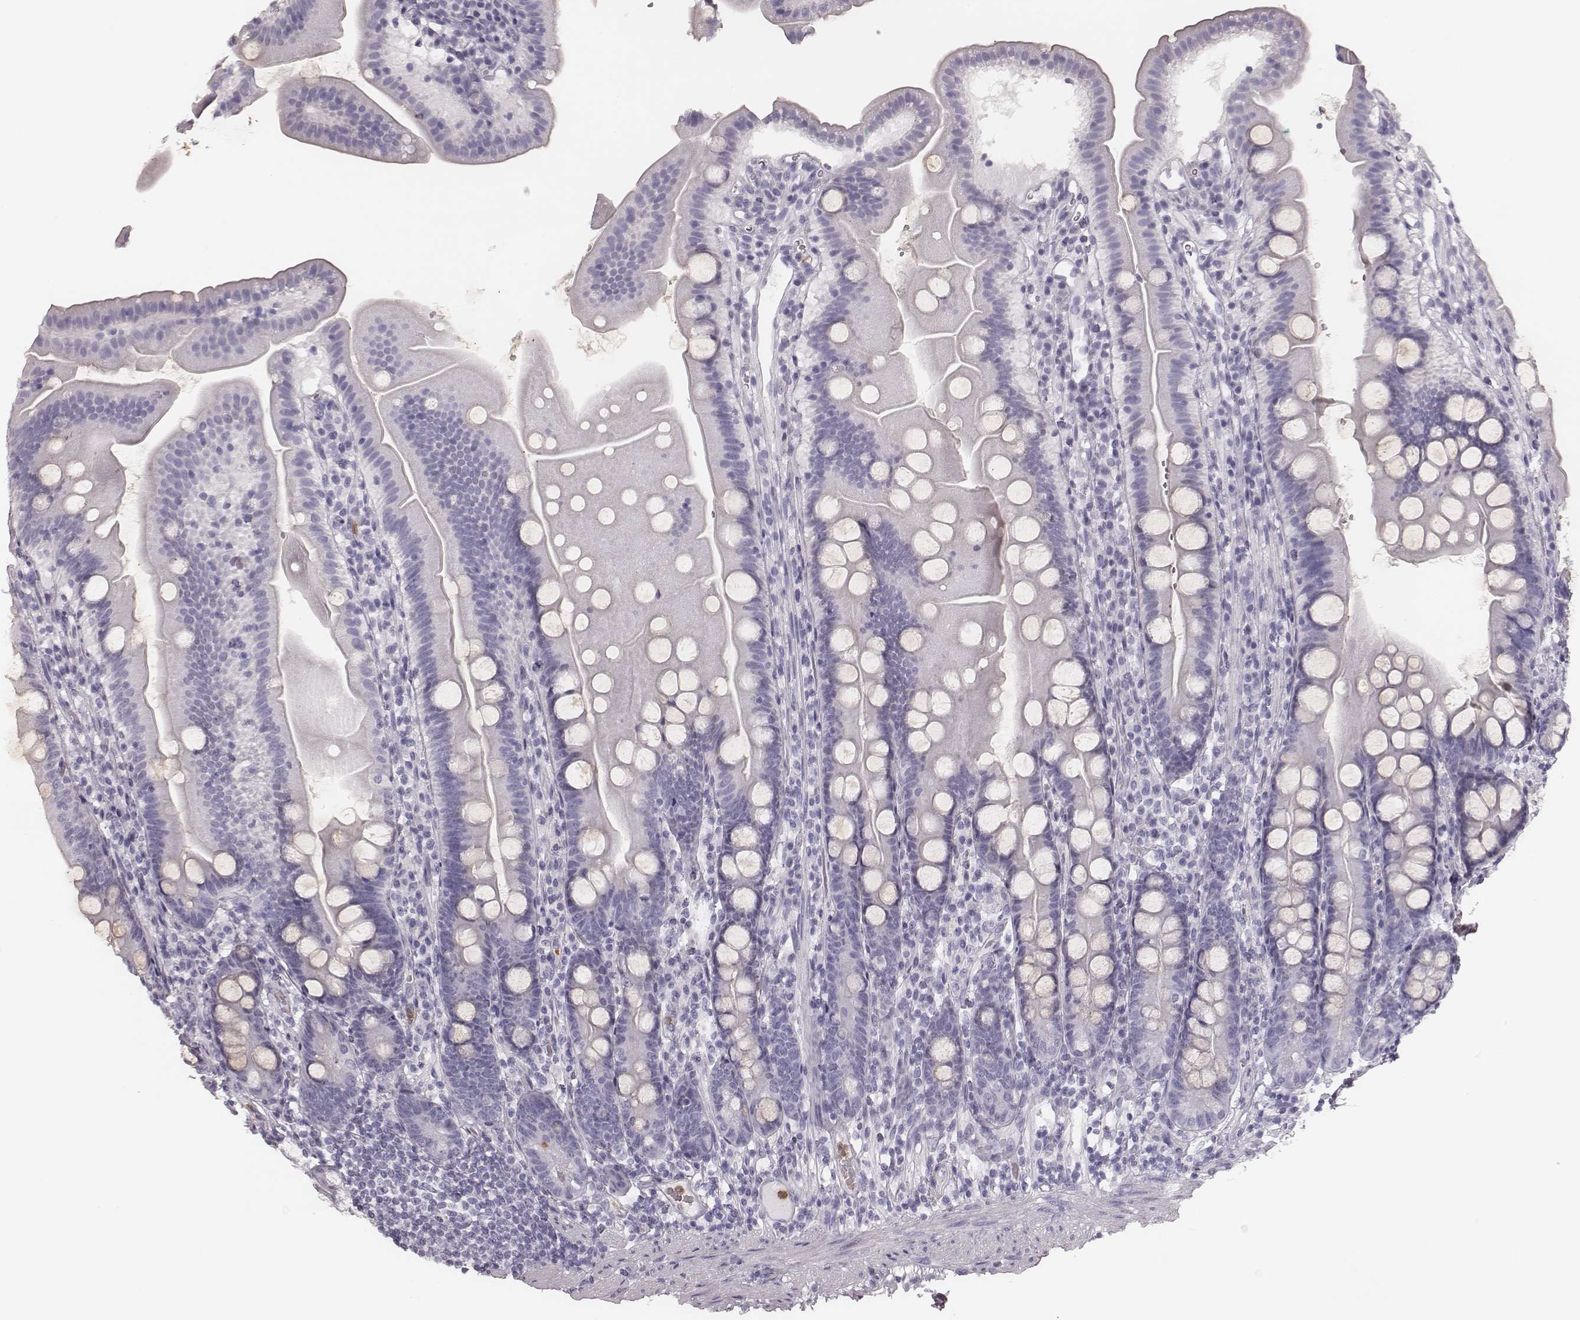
{"staining": {"intensity": "negative", "quantity": "none", "location": "none"}, "tissue": "duodenum", "cell_type": "Glandular cells", "image_type": "normal", "snomed": [{"axis": "morphology", "description": "Normal tissue, NOS"}, {"axis": "topography", "description": "Duodenum"}], "caption": "Immunohistochemistry of unremarkable duodenum exhibits no staining in glandular cells. The staining was performed using DAB to visualize the protein expression in brown, while the nuclei were stained in blue with hematoxylin (Magnification: 20x).", "gene": "ELANE", "patient": {"sex": "female", "age": 67}}